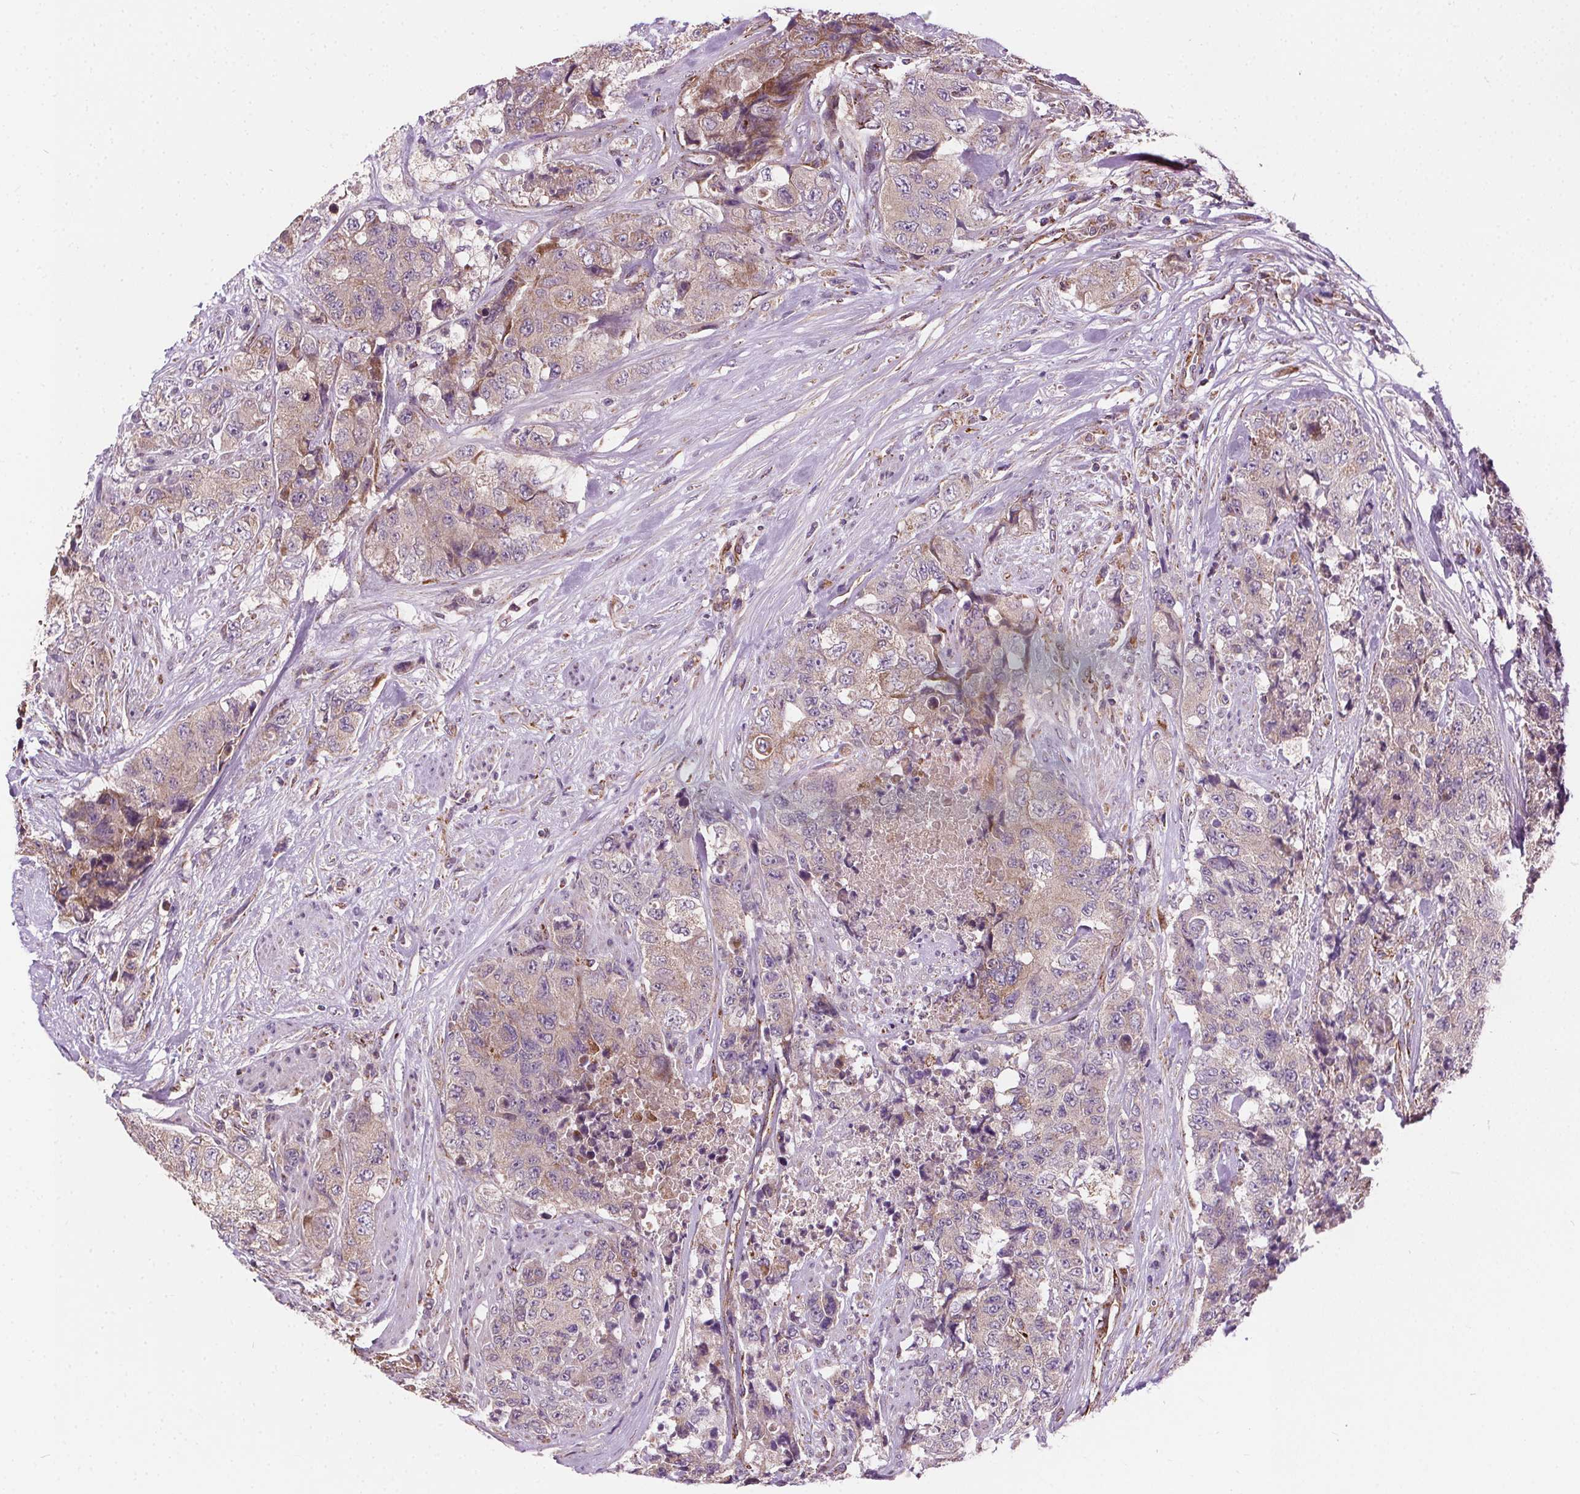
{"staining": {"intensity": "weak", "quantity": "<25%", "location": "cytoplasmic/membranous"}, "tissue": "urothelial cancer", "cell_type": "Tumor cells", "image_type": "cancer", "snomed": [{"axis": "morphology", "description": "Urothelial carcinoma, High grade"}, {"axis": "topography", "description": "Urinary bladder"}], "caption": "An immunohistochemistry micrograph of urothelial carcinoma (high-grade) is shown. There is no staining in tumor cells of urothelial carcinoma (high-grade). (Stains: DAB (3,3'-diaminobenzidine) immunohistochemistry with hematoxylin counter stain, Microscopy: brightfield microscopy at high magnification).", "gene": "GOLT1B", "patient": {"sex": "female", "age": 78}}